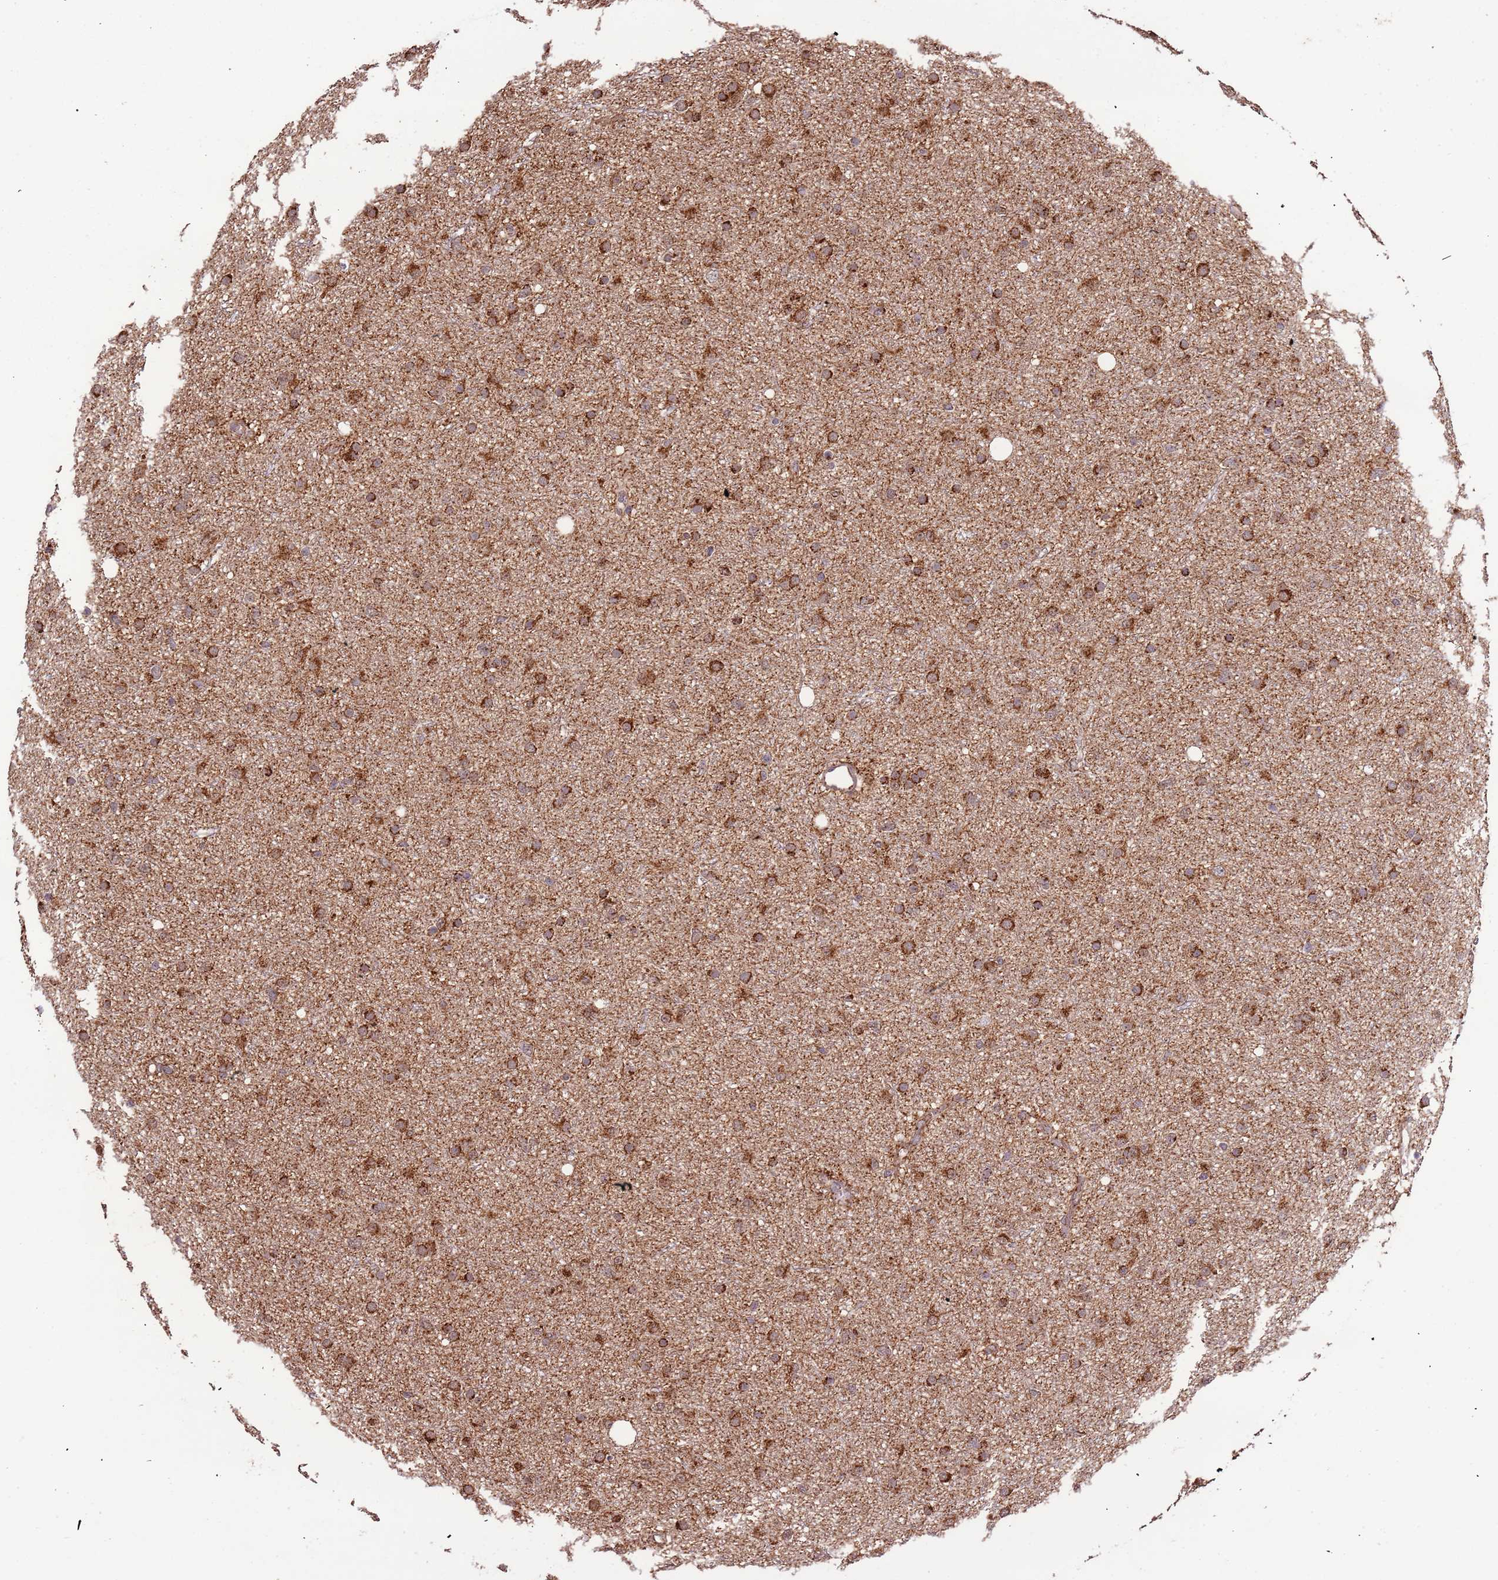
{"staining": {"intensity": "strong", "quantity": ">75%", "location": "cytoplasmic/membranous"}, "tissue": "glioma", "cell_type": "Tumor cells", "image_type": "cancer", "snomed": [{"axis": "morphology", "description": "Glioma, malignant, Low grade"}, {"axis": "topography", "description": "Cerebral cortex"}], "caption": "Glioma tissue shows strong cytoplasmic/membranous staining in approximately >75% of tumor cells, visualized by immunohistochemistry.", "gene": "IL17RD", "patient": {"sex": "female", "age": 39}}